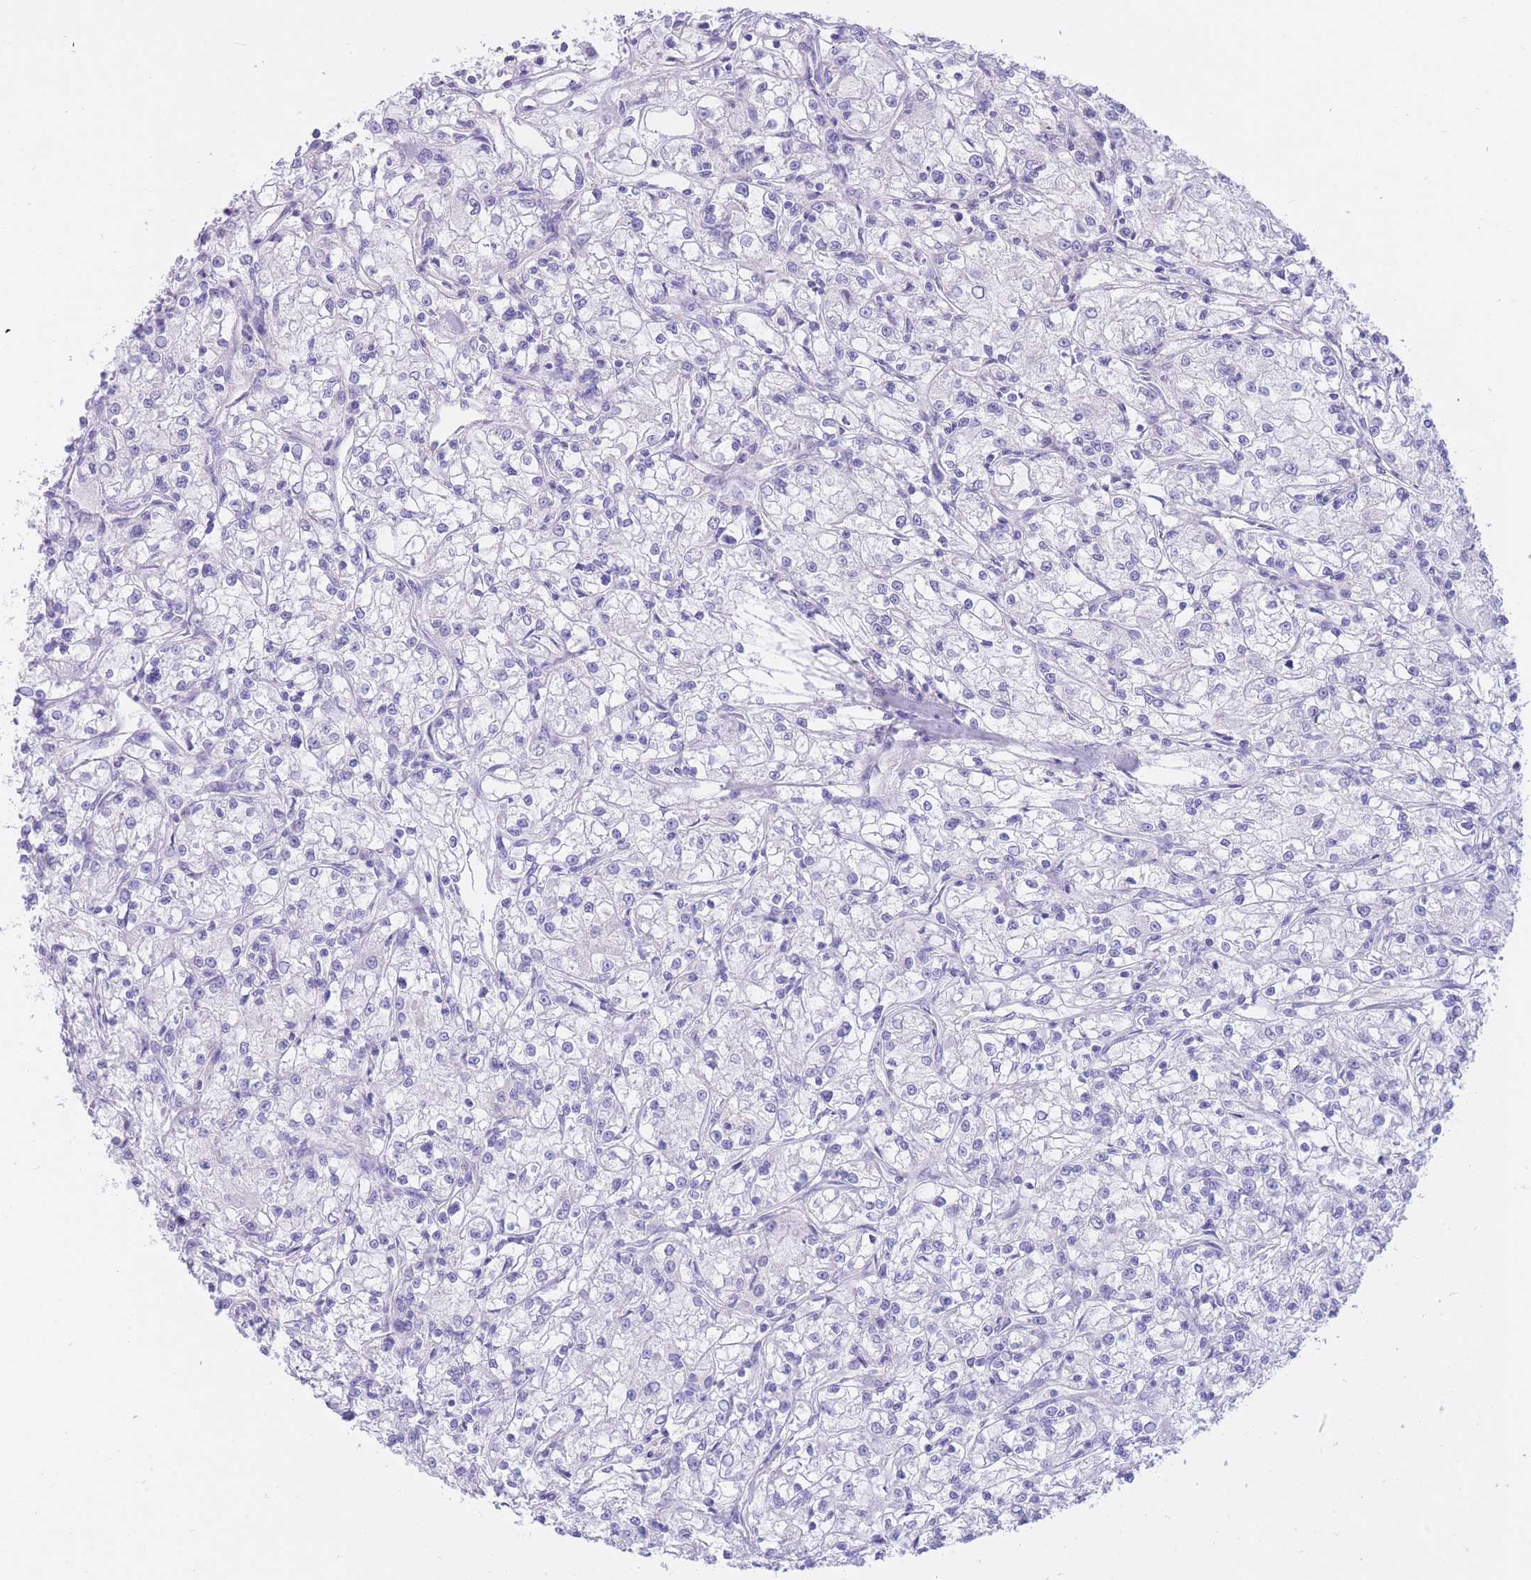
{"staining": {"intensity": "negative", "quantity": "none", "location": "none"}, "tissue": "renal cancer", "cell_type": "Tumor cells", "image_type": "cancer", "snomed": [{"axis": "morphology", "description": "Adenocarcinoma, NOS"}, {"axis": "topography", "description": "Kidney"}], "caption": "Human renal cancer (adenocarcinoma) stained for a protein using IHC exhibits no staining in tumor cells.", "gene": "SULT1A1", "patient": {"sex": "female", "age": 59}}